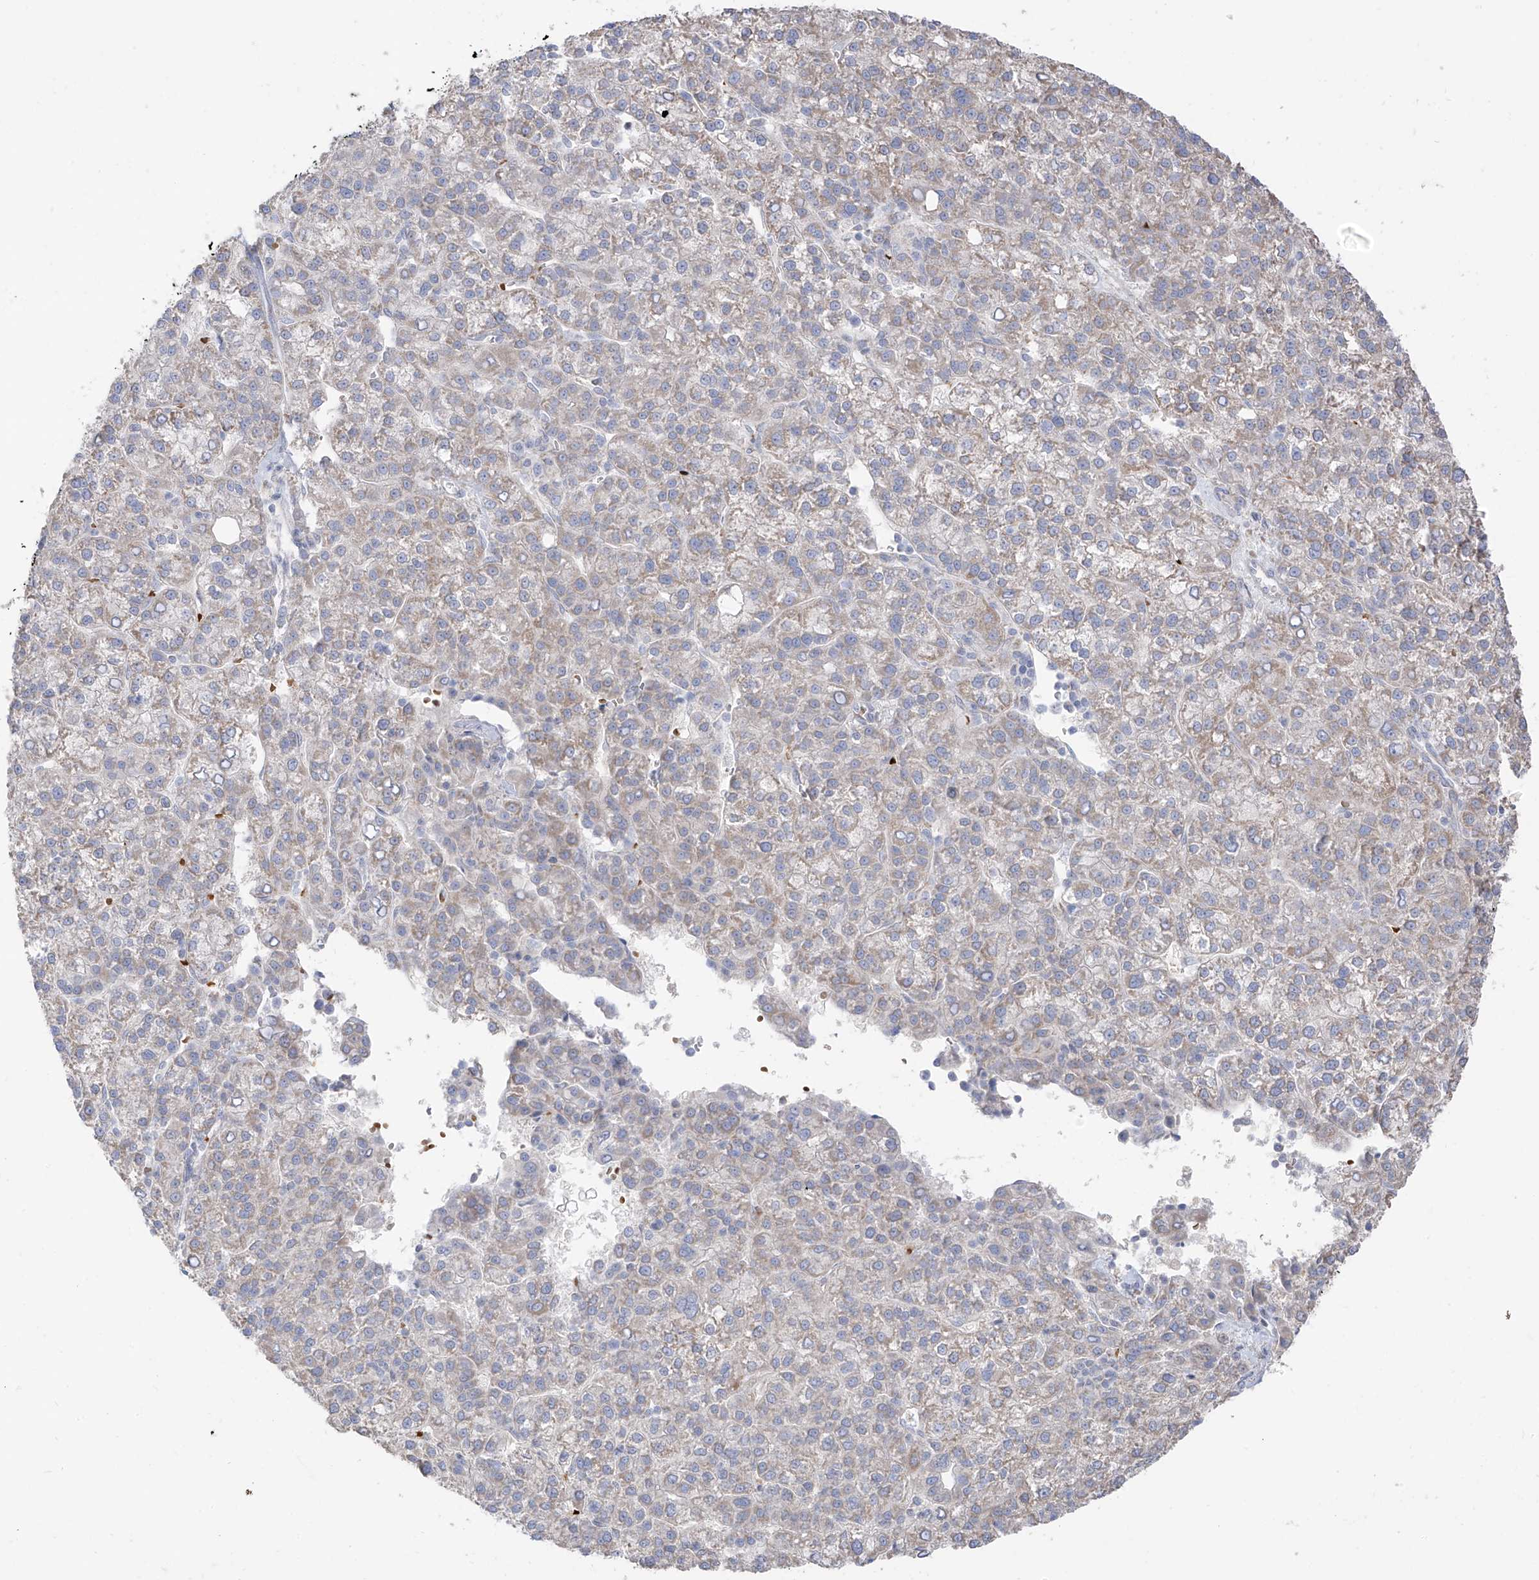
{"staining": {"intensity": "negative", "quantity": "none", "location": "none"}, "tissue": "liver cancer", "cell_type": "Tumor cells", "image_type": "cancer", "snomed": [{"axis": "morphology", "description": "Carcinoma, Hepatocellular, NOS"}, {"axis": "topography", "description": "Liver"}], "caption": "The histopathology image displays no staining of tumor cells in liver hepatocellular carcinoma.", "gene": "ARHGEF40", "patient": {"sex": "female", "age": 58}}